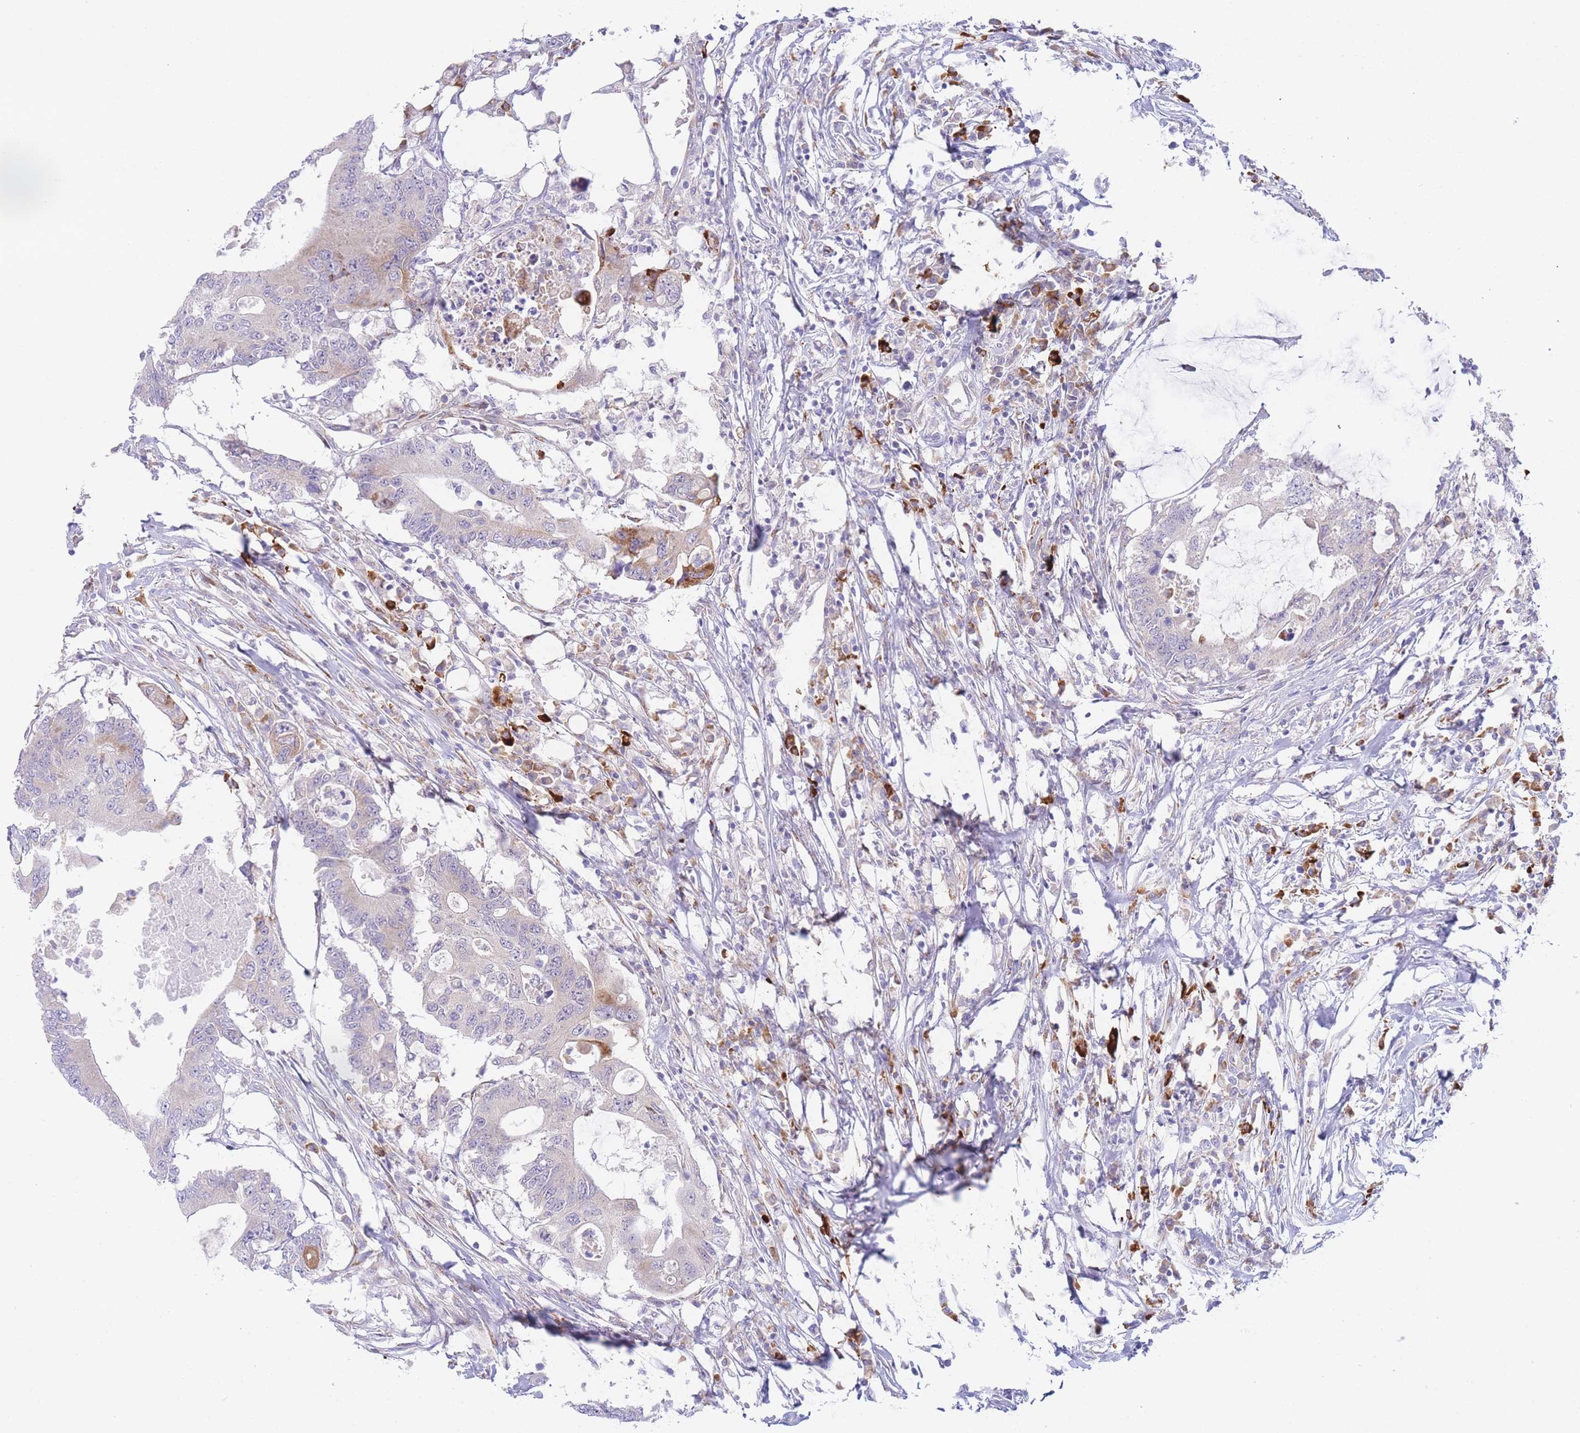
{"staining": {"intensity": "negative", "quantity": "none", "location": "none"}, "tissue": "colorectal cancer", "cell_type": "Tumor cells", "image_type": "cancer", "snomed": [{"axis": "morphology", "description": "Adenocarcinoma, NOS"}, {"axis": "topography", "description": "Colon"}], "caption": "Tumor cells are negative for protein expression in human adenocarcinoma (colorectal). (Stains: DAB (3,3'-diaminobenzidine) immunohistochemistry with hematoxylin counter stain, Microscopy: brightfield microscopy at high magnification).", "gene": "ZNF510", "patient": {"sex": "male", "age": 71}}